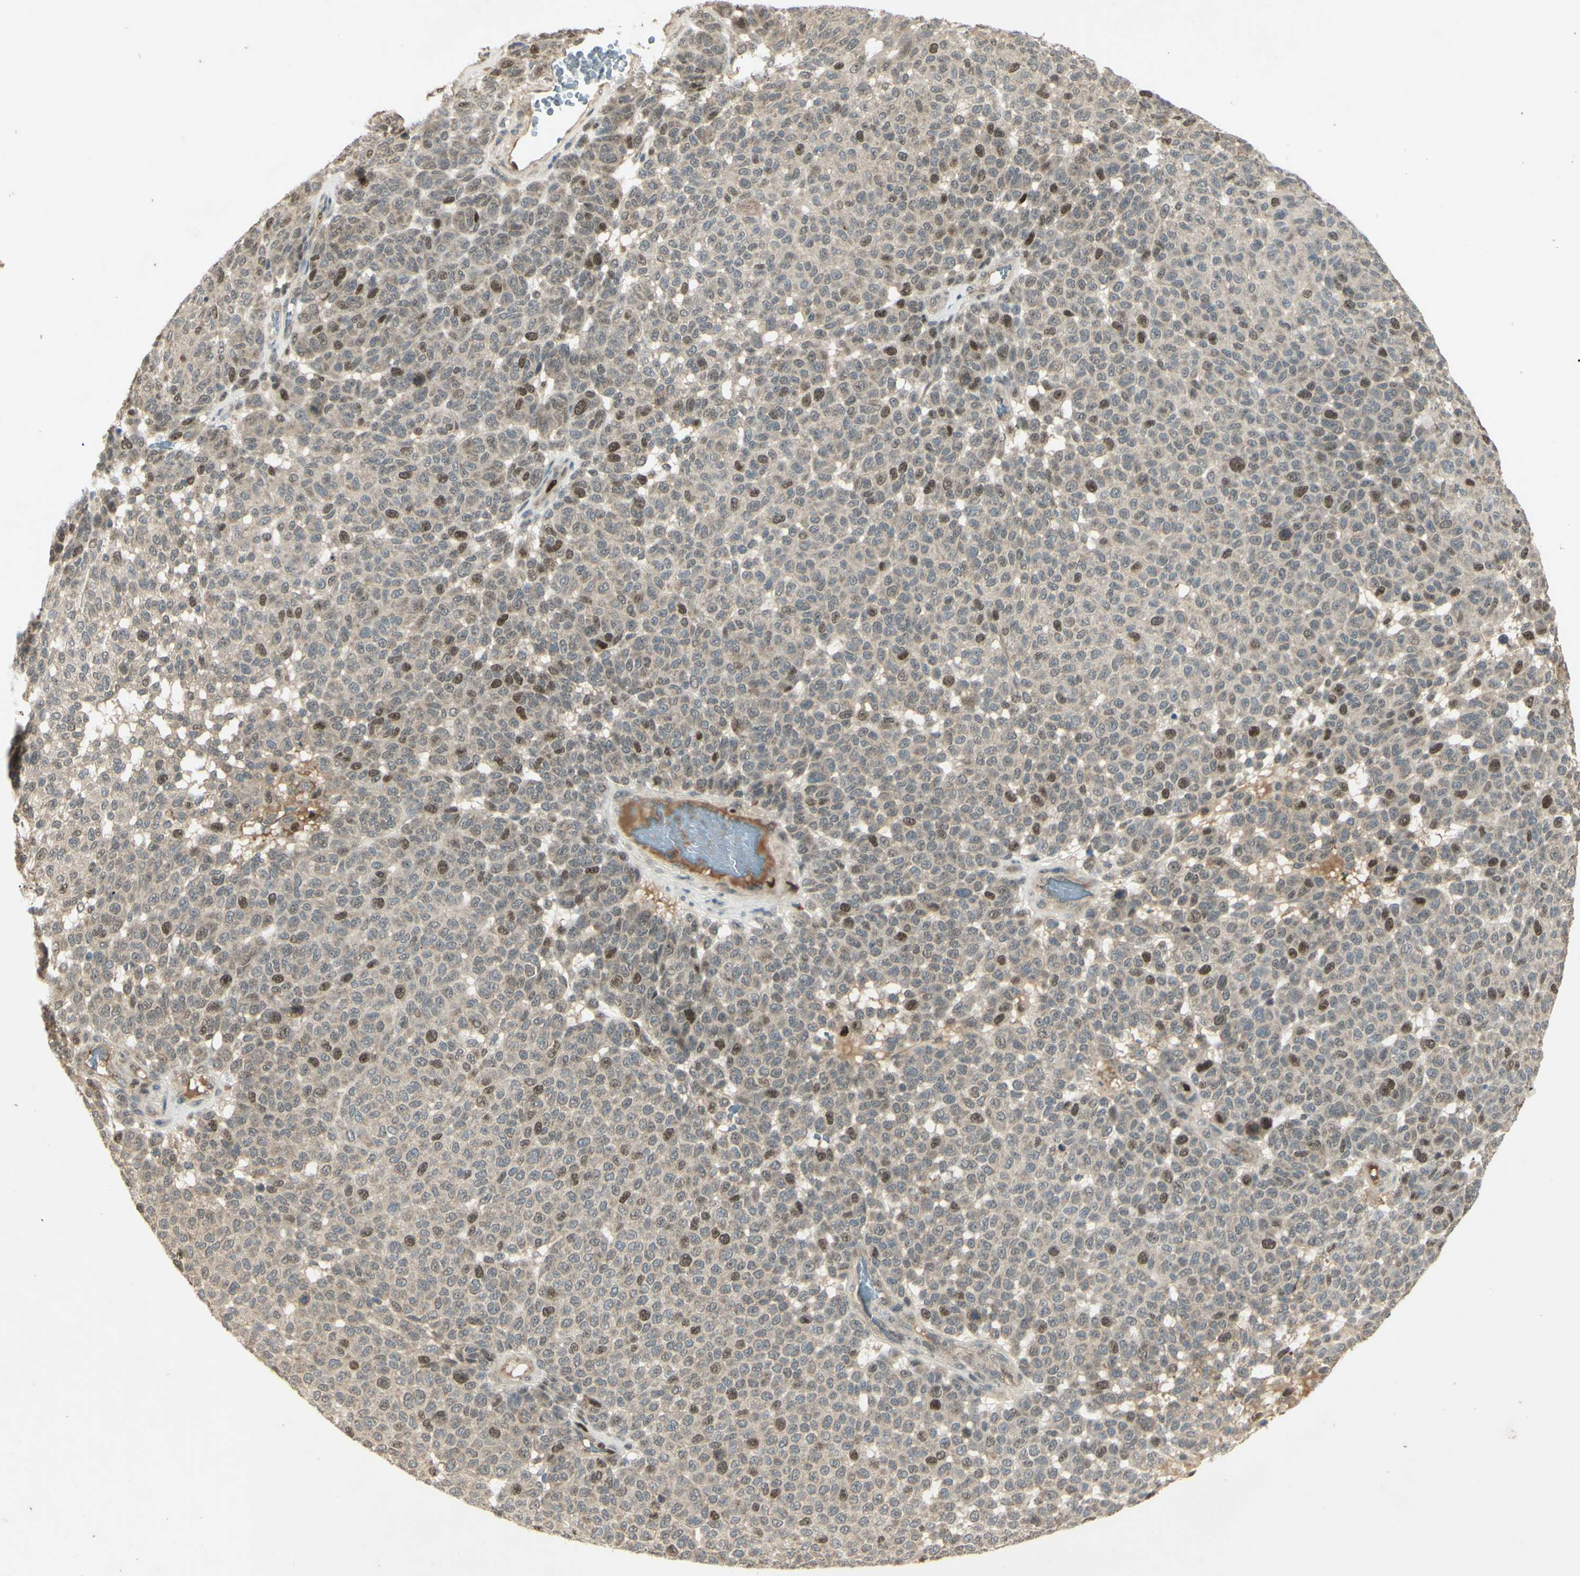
{"staining": {"intensity": "strong", "quantity": "<25%", "location": "nuclear"}, "tissue": "melanoma", "cell_type": "Tumor cells", "image_type": "cancer", "snomed": [{"axis": "morphology", "description": "Malignant melanoma, NOS"}, {"axis": "topography", "description": "Skin"}], "caption": "Protein staining displays strong nuclear positivity in approximately <25% of tumor cells in melanoma.", "gene": "RAD18", "patient": {"sex": "male", "age": 59}}